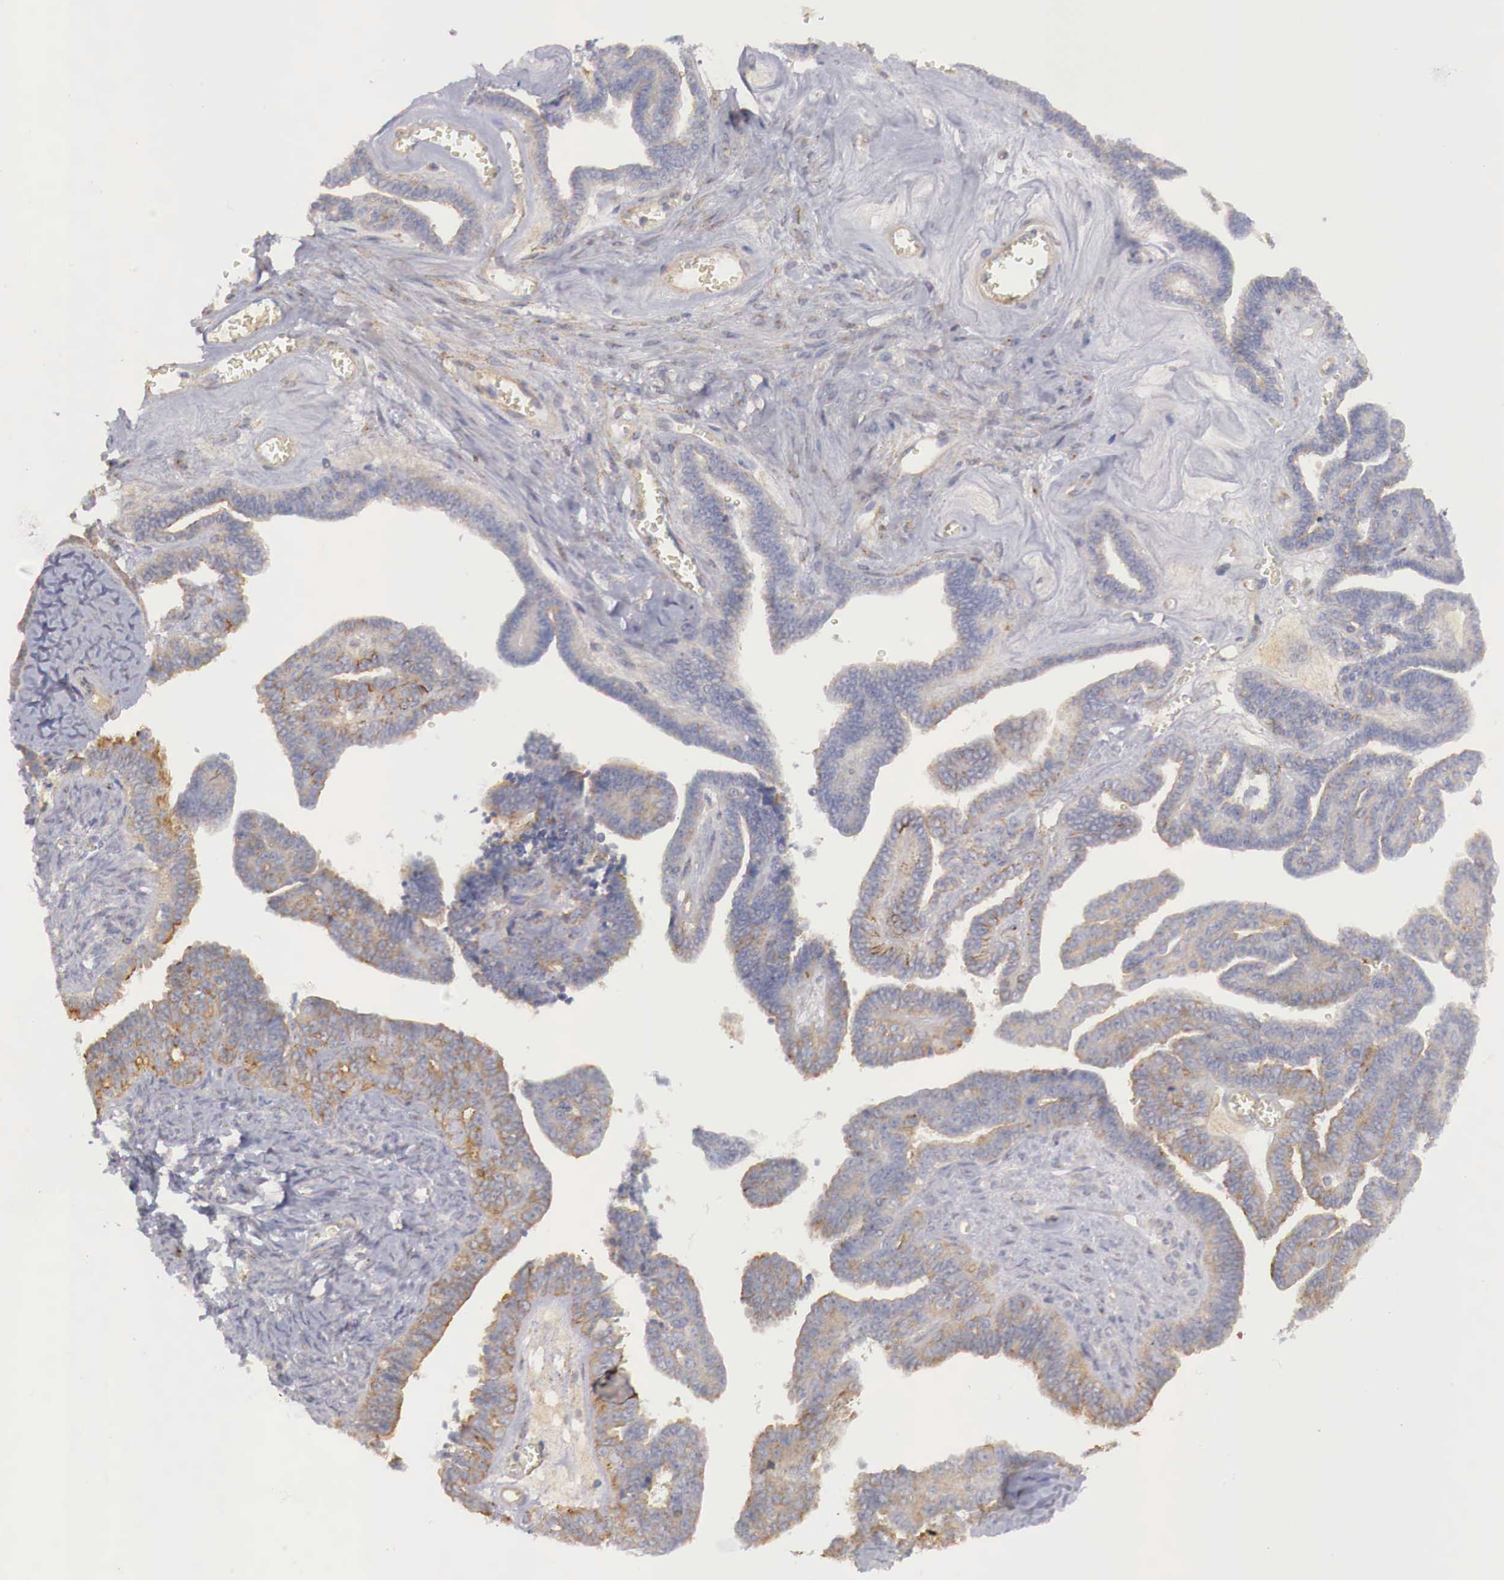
{"staining": {"intensity": "negative", "quantity": "none", "location": "none"}, "tissue": "ovarian cancer", "cell_type": "Tumor cells", "image_type": "cancer", "snomed": [{"axis": "morphology", "description": "Cystadenocarcinoma, serous, NOS"}, {"axis": "topography", "description": "Ovary"}], "caption": "IHC of human ovarian serous cystadenocarcinoma demonstrates no staining in tumor cells. (Immunohistochemistry, brightfield microscopy, high magnification).", "gene": "KLHDC7B", "patient": {"sex": "female", "age": 71}}